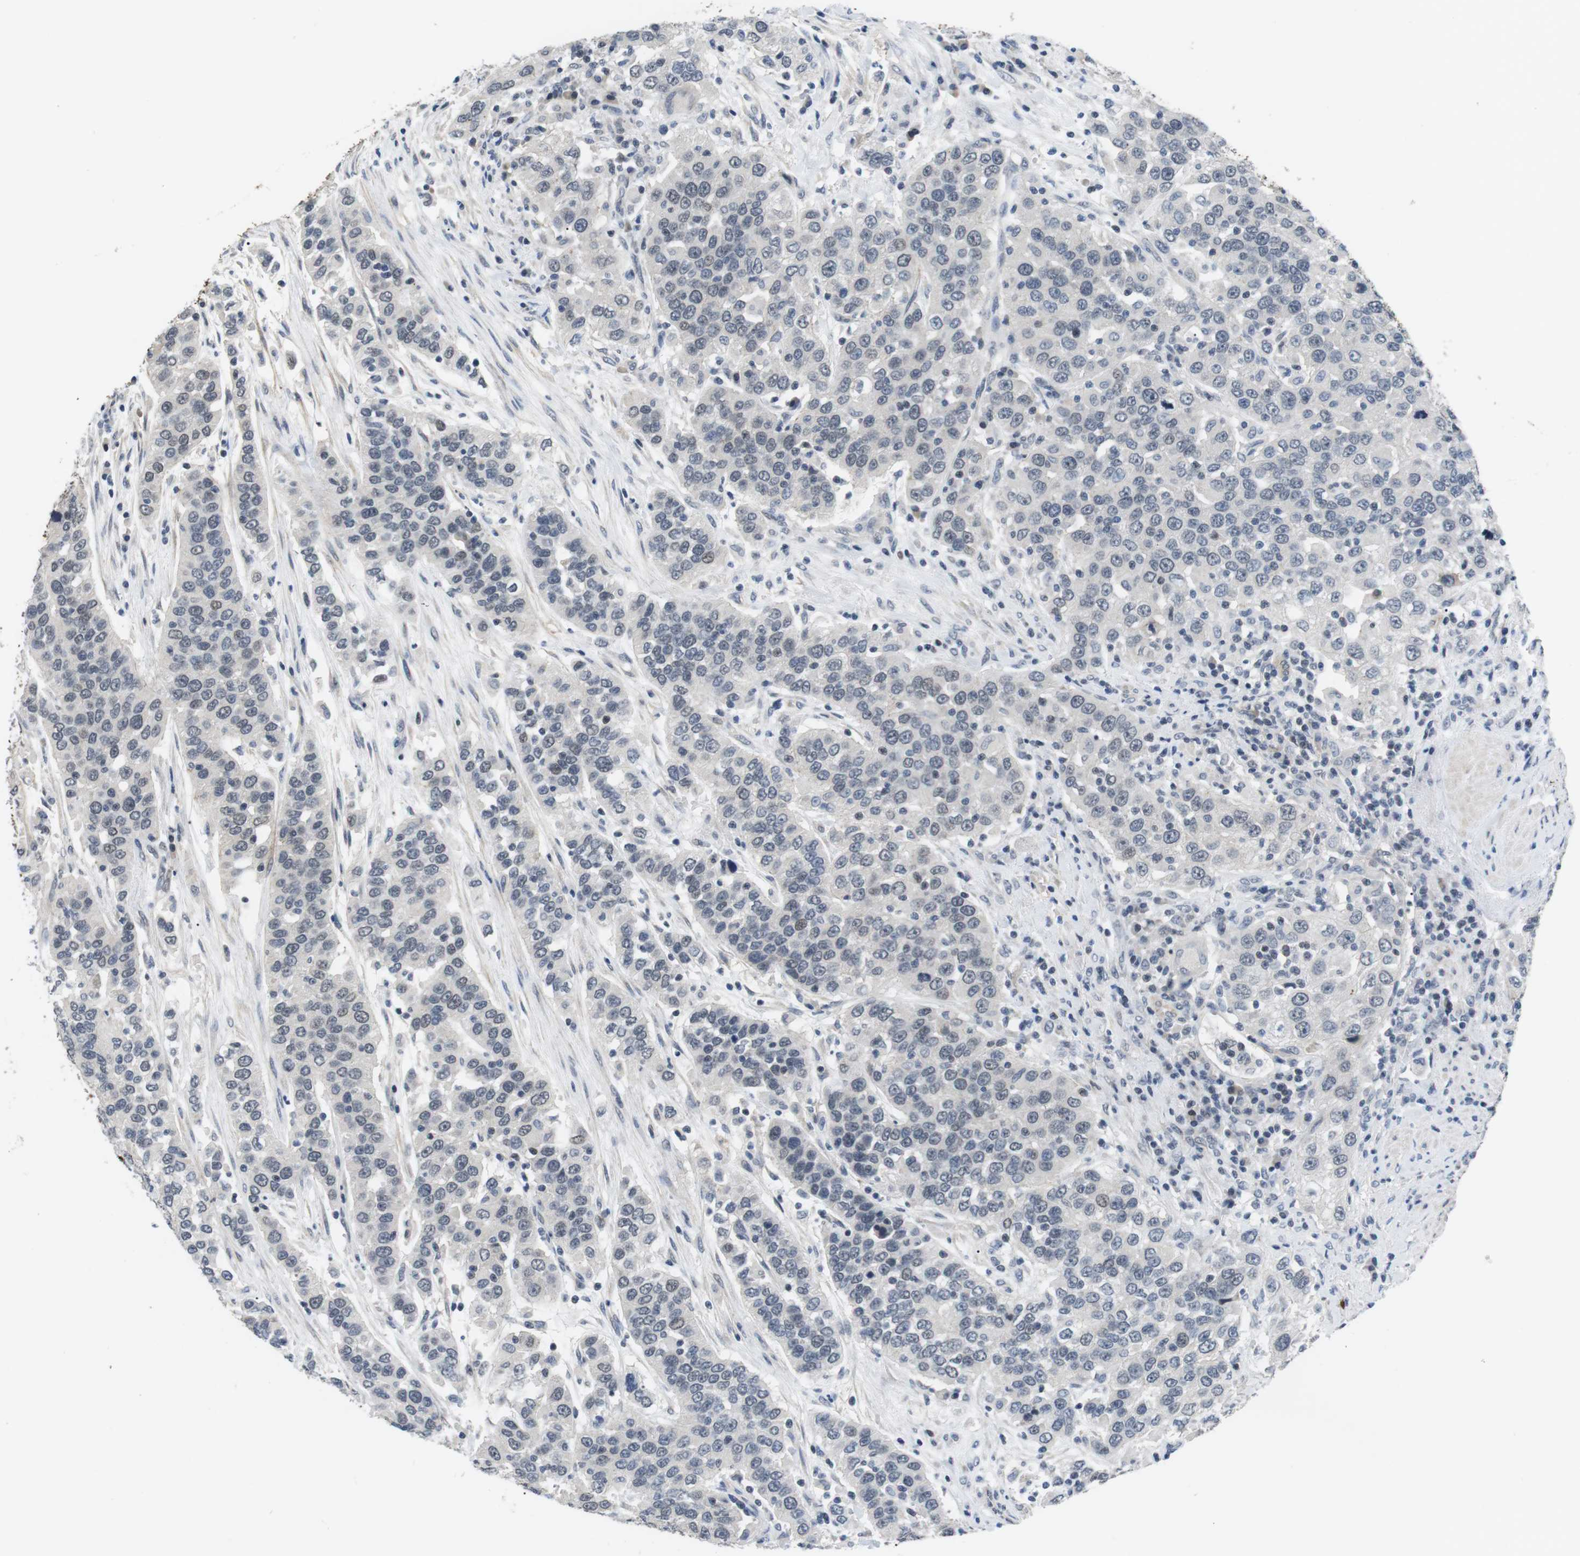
{"staining": {"intensity": "negative", "quantity": "none", "location": "none"}, "tissue": "urothelial cancer", "cell_type": "Tumor cells", "image_type": "cancer", "snomed": [{"axis": "morphology", "description": "Urothelial carcinoma, High grade"}, {"axis": "topography", "description": "Urinary bladder"}], "caption": "Immunohistochemistry image of neoplastic tissue: high-grade urothelial carcinoma stained with DAB exhibits no significant protein positivity in tumor cells.", "gene": "NECTIN1", "patient": {"sex": "female", "age": 80}}